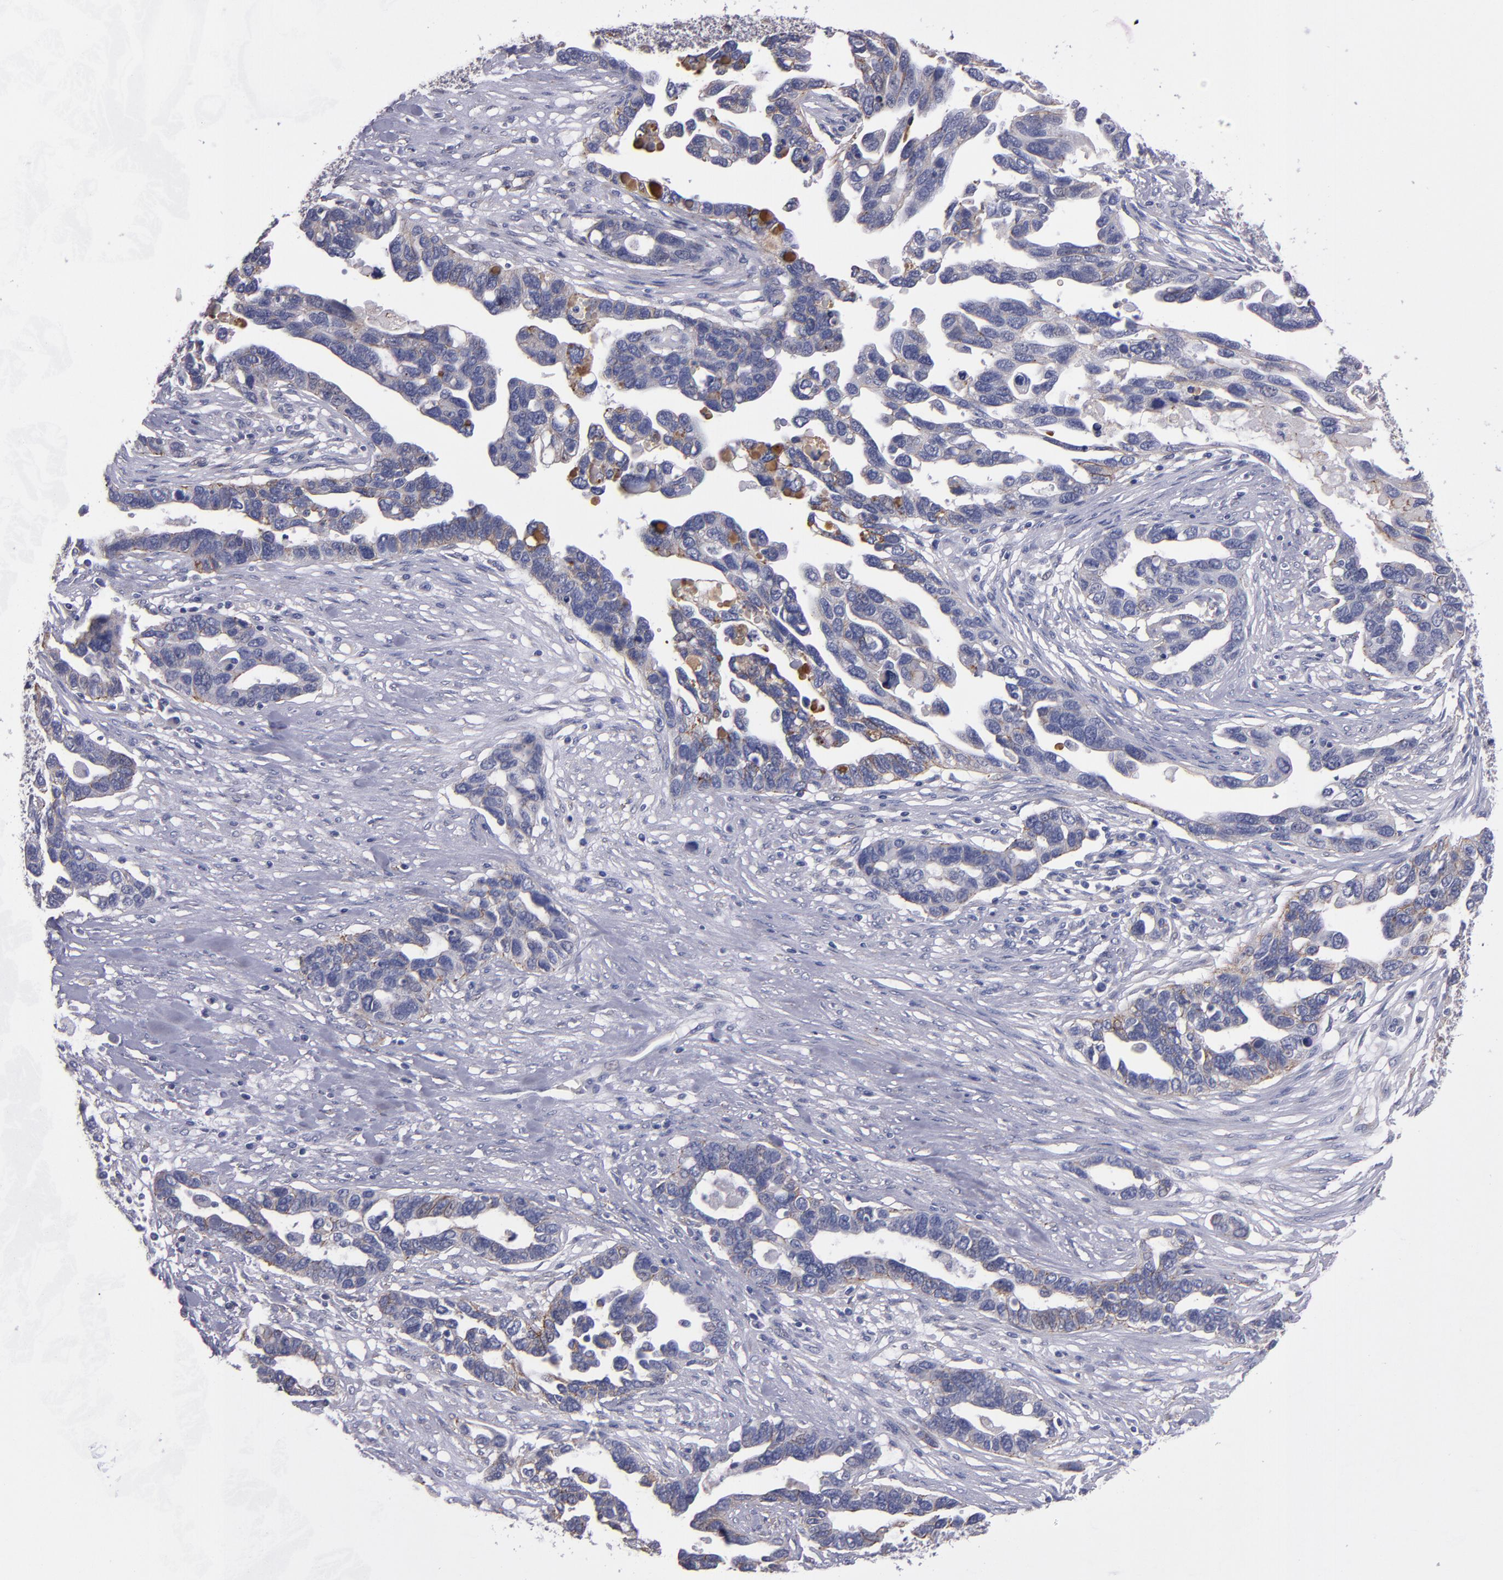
{"staining": {"intensity": "moderate", "quantity": "<25%", "location": "cytoplasmic/membranous"}, "tissue": "ovarian cancer", "cell_type": "Tumor cells", "image_type": "cancer", "snomed": [{"axis": "morphology", "description": "Cystadenocarcinoma, serous, NOS"}, {"axis": "topography", "description": "Ovary"}], "caption": "The image displays a brown stain indicating the presence of a protein in the cytoplasmic/membranous of tumor cells in ovarian serous cystadenocarcinoma.", "gene": "CDH3", "patient": {"sex": "female", "age": 54}}